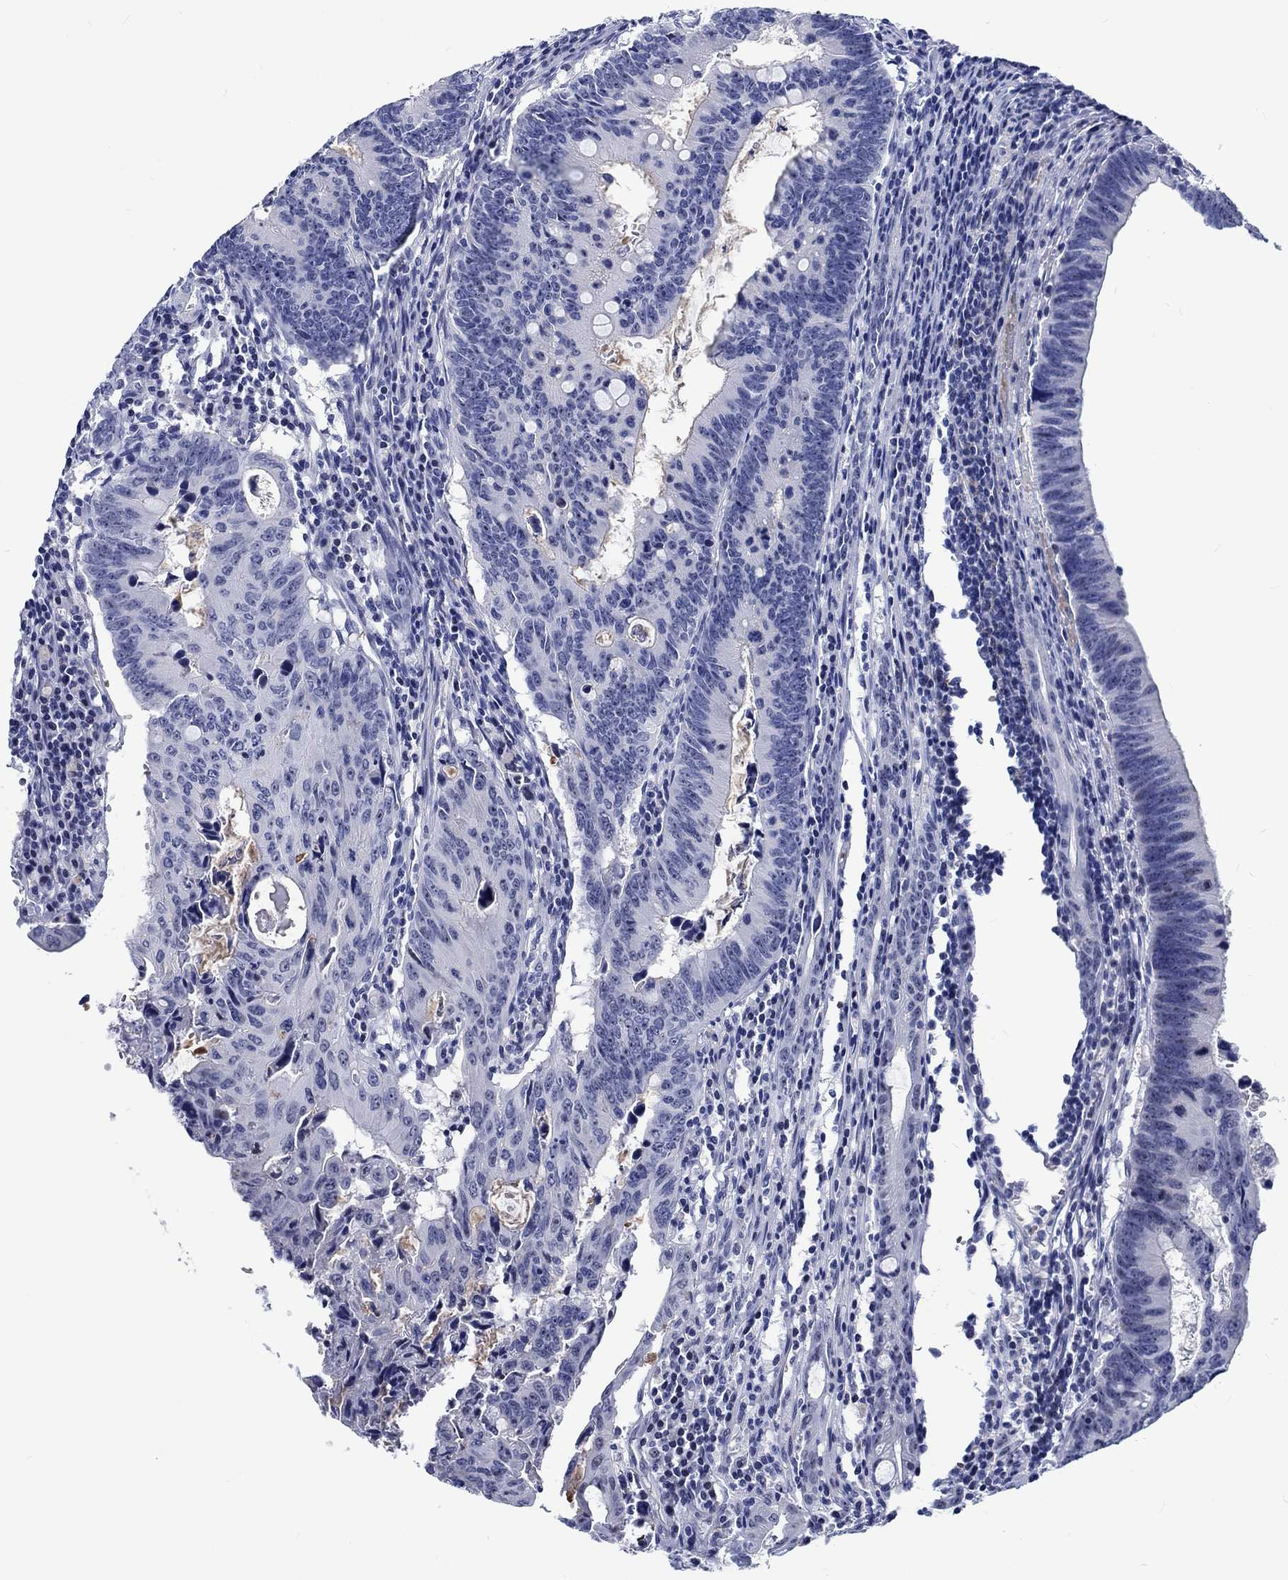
{"staining": {"intensity": "strong", "quantity": "<25%", "location": "nuclear"}, "tissue": "colorectal cancer", "cell_type": "Tumor cells", "image_type": "cancer", "snomed": [{"axis": "morphology", "description": "Adenocarcinoma, NOS"}, {"axis": "topography", "description": "Colon"}], "caption": "DAB (3,3'-diaminobenzidine) immunohistochemical staining of colorectal cancer exhibits strong nuclear protein expression in about <25% of tumor cells.", "gene": "ZNF446", "patient": {"sex": "female", "age": 87}}